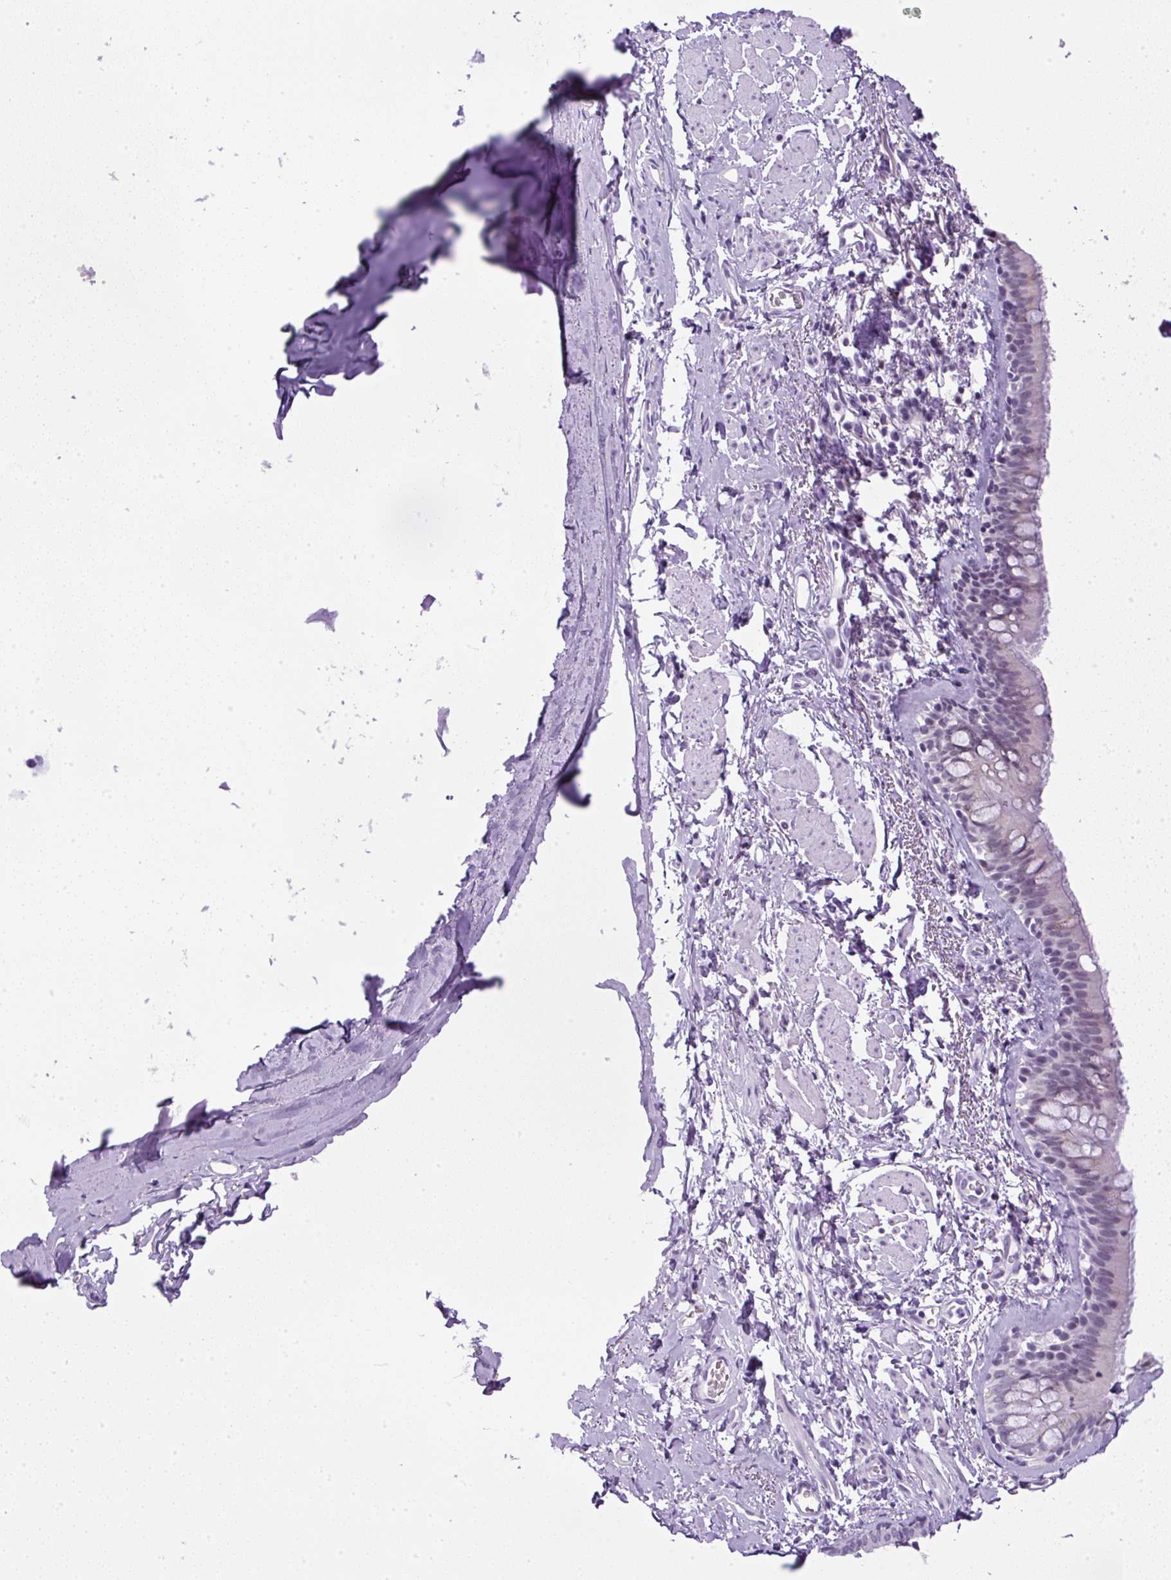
{"staining": {"intensity": "negative", "quantity": "none", "location": "none"}, "tissue": "bronchus", "cell_type": "Respiratory epithelial cells", "image_type": "normal", "snomed": [{"axis": "morphology", "description": "Normal tissue, NOS"}, {"axis": "topography", "description": "Bronchus"}], "caption": "This is a image of IHC staining of benign bronchus, which shows no expression in respiratory epithelial cells. The staining is performed using DAB brown chromogen with nuclei counter-stained in using hematoxylin.", "gene": "RHBDD2", "patient": {"sex": "male", "age": 67}}